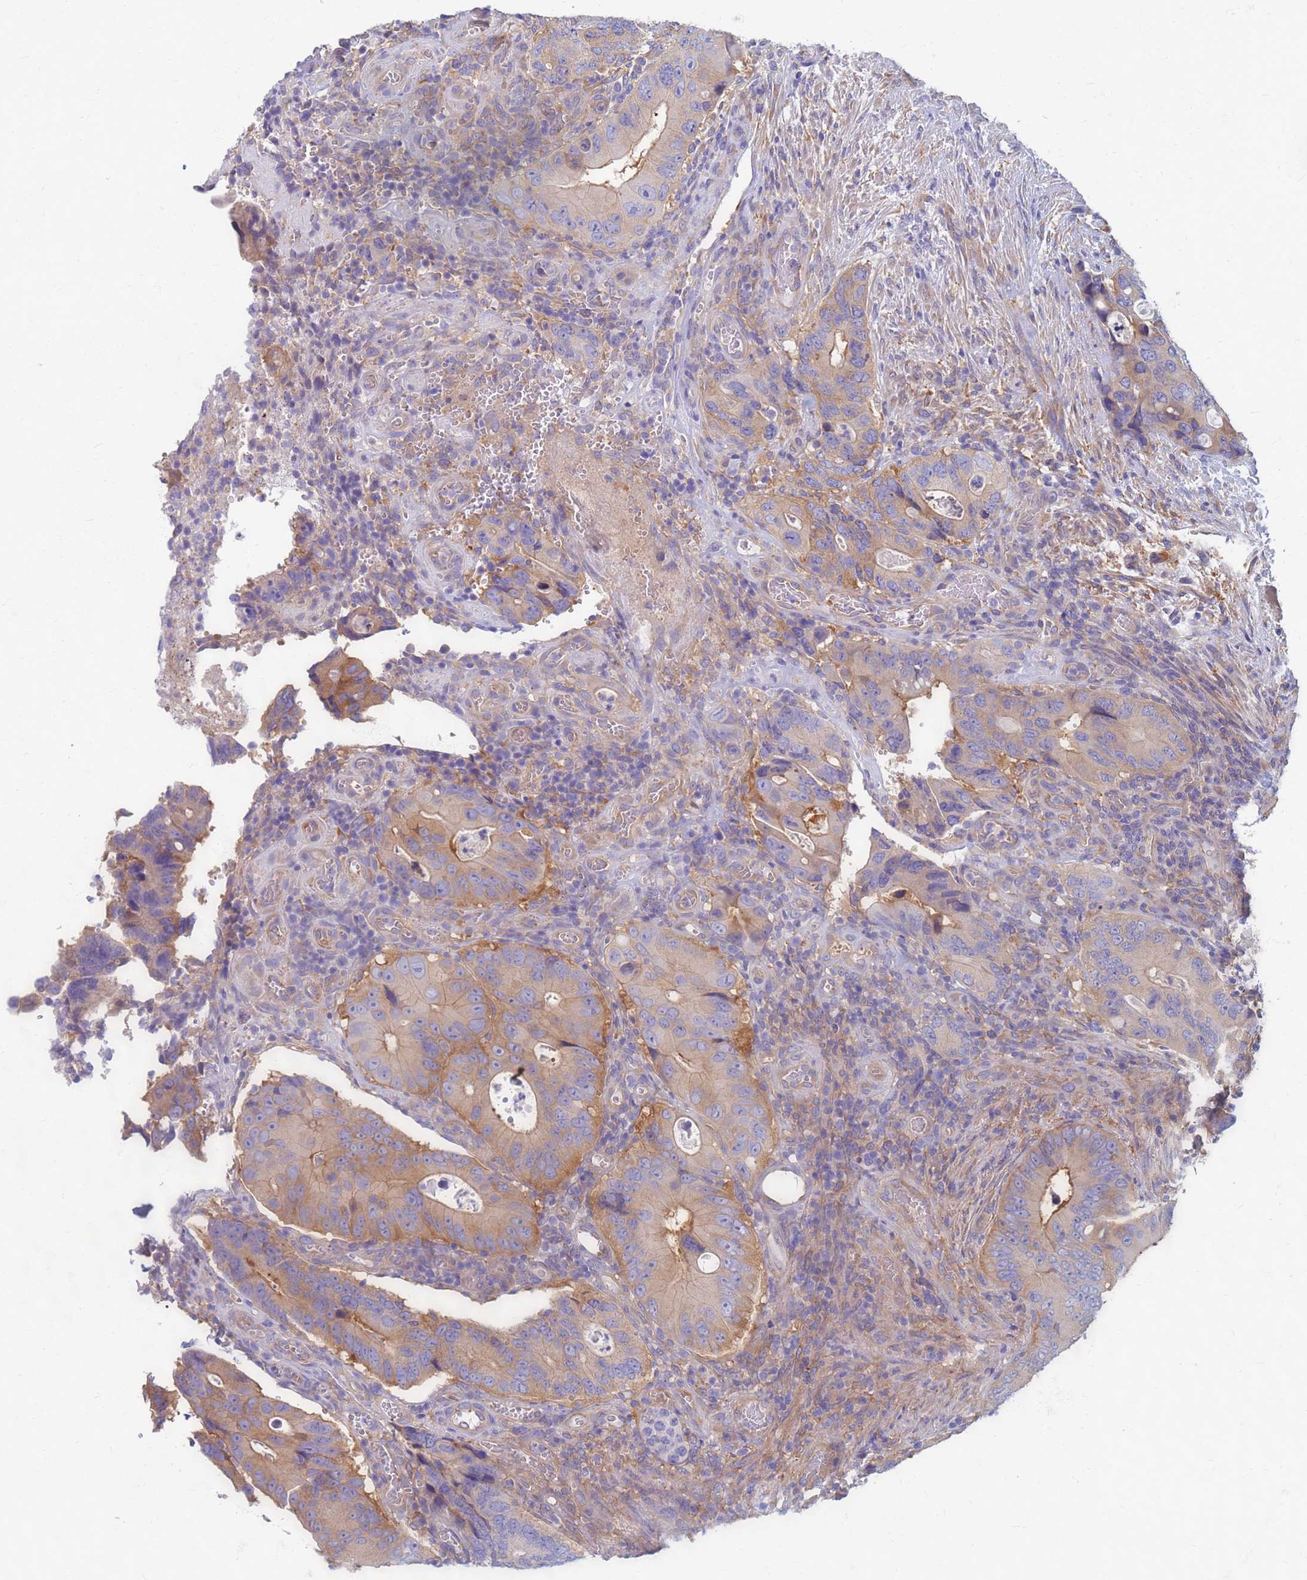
{"staining": {"intensity": "weak", "quantity": "<25%", "location": "cytoplasmic/membranous"}, "tissue": "colorectal cancer", "cell_type": "Tumor cells", "image_type": "cancer", "snomed": [{"axis": "morphology", "description": "Adenocarcinoma, NOS"}, {"axis": "topography", "description": "Colon"}], "caption": "Immunohistochemistry micrograph of neoplastic tissue: adenocarcinoma (colorectal) stained with DAB (3,3'-diaminobenzidine) shows no significant protein staining in tumor cells.", "gene": "EEA1", "patient": {"sex": "male", "age": 84}}